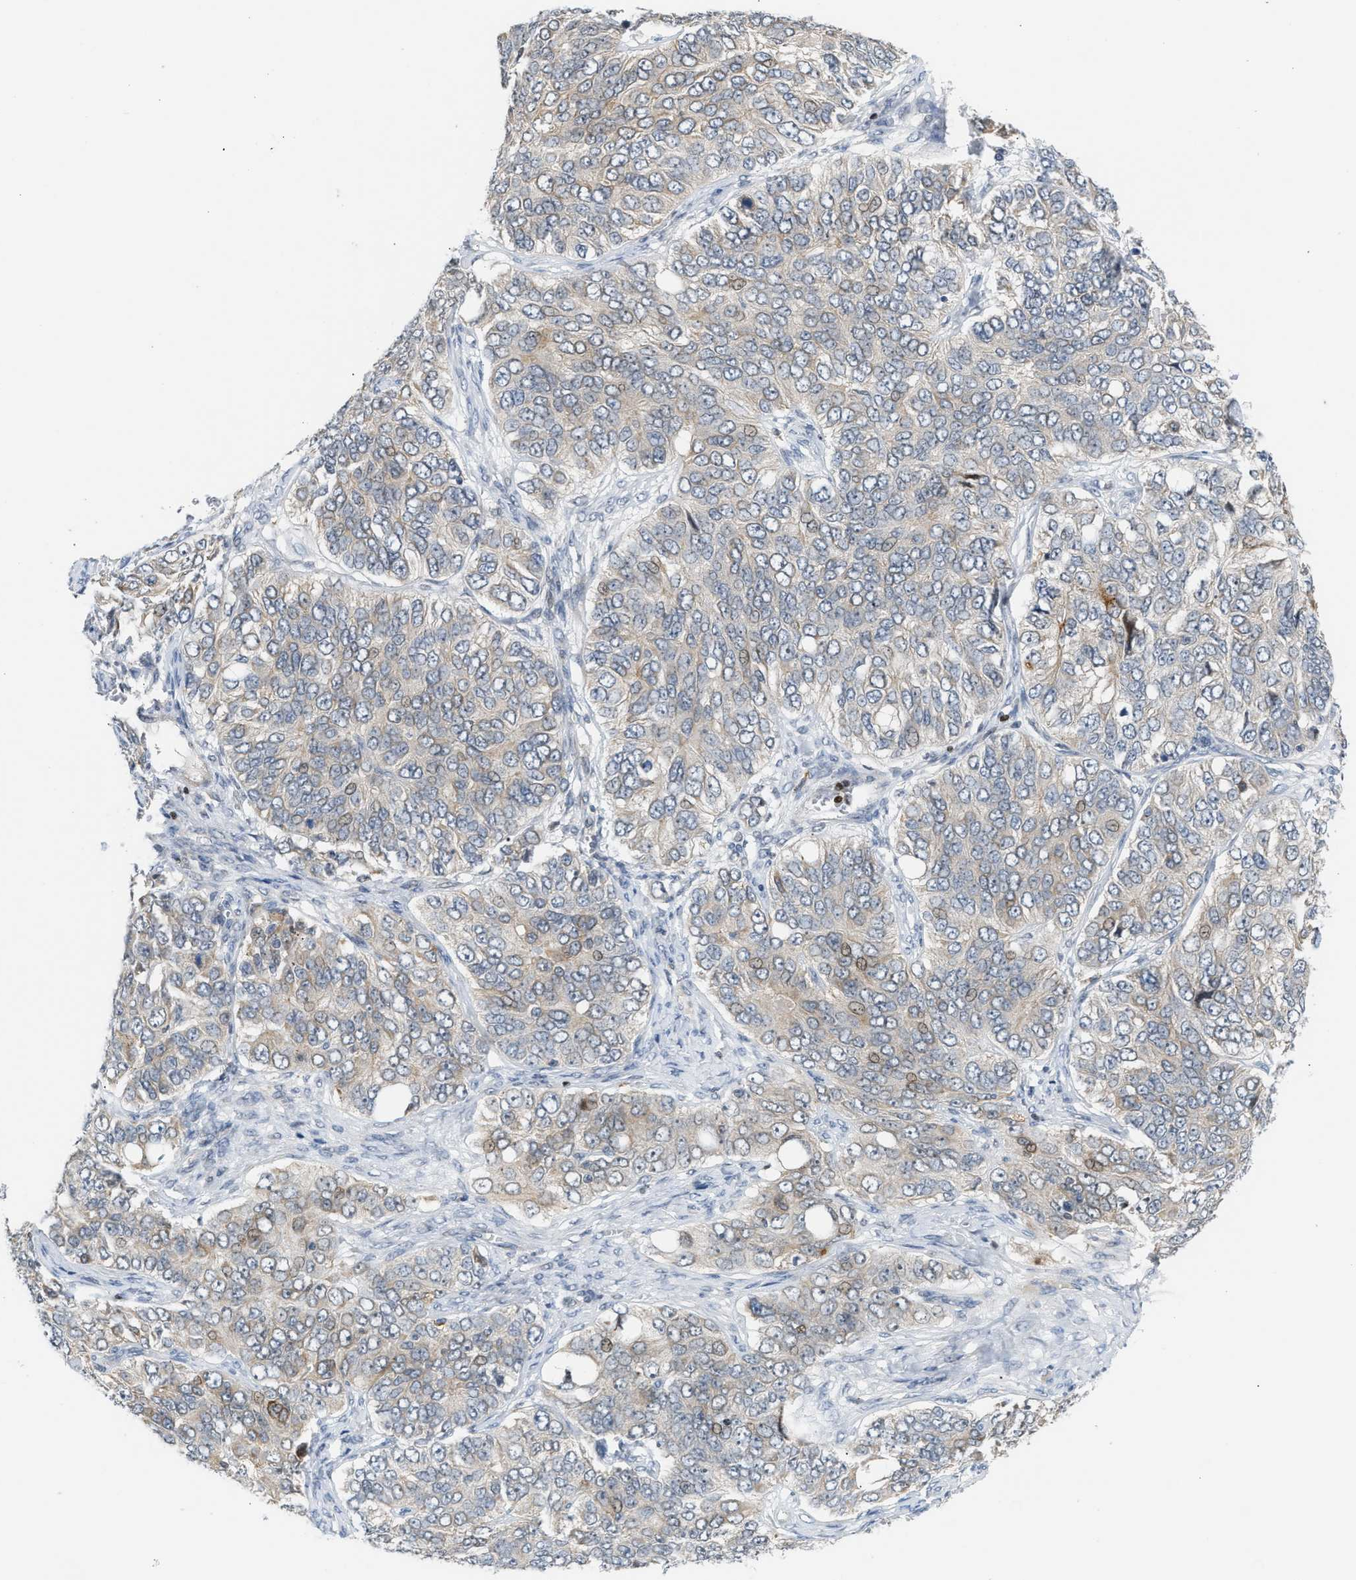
{"staining": {"intensity": "weak", "quantity": "<25%", "location": "cytoplasmic/membranous"}, "tissue": "ovarian cancer", "cell_type": "Tumor cells", "image_type": "cancer", "snomed": [{"axis": "morphology", "description": "Carcinoma, endometroid"}, {"axis": "topography", "description": "Ovary"}], "caption": "Immunohistochemical staining of human ovarian endometroid carcinoma demonstrates no significant staining in tumor cells.", "gene": "NPS", "patient": {"sex": "female", "age": 51}}